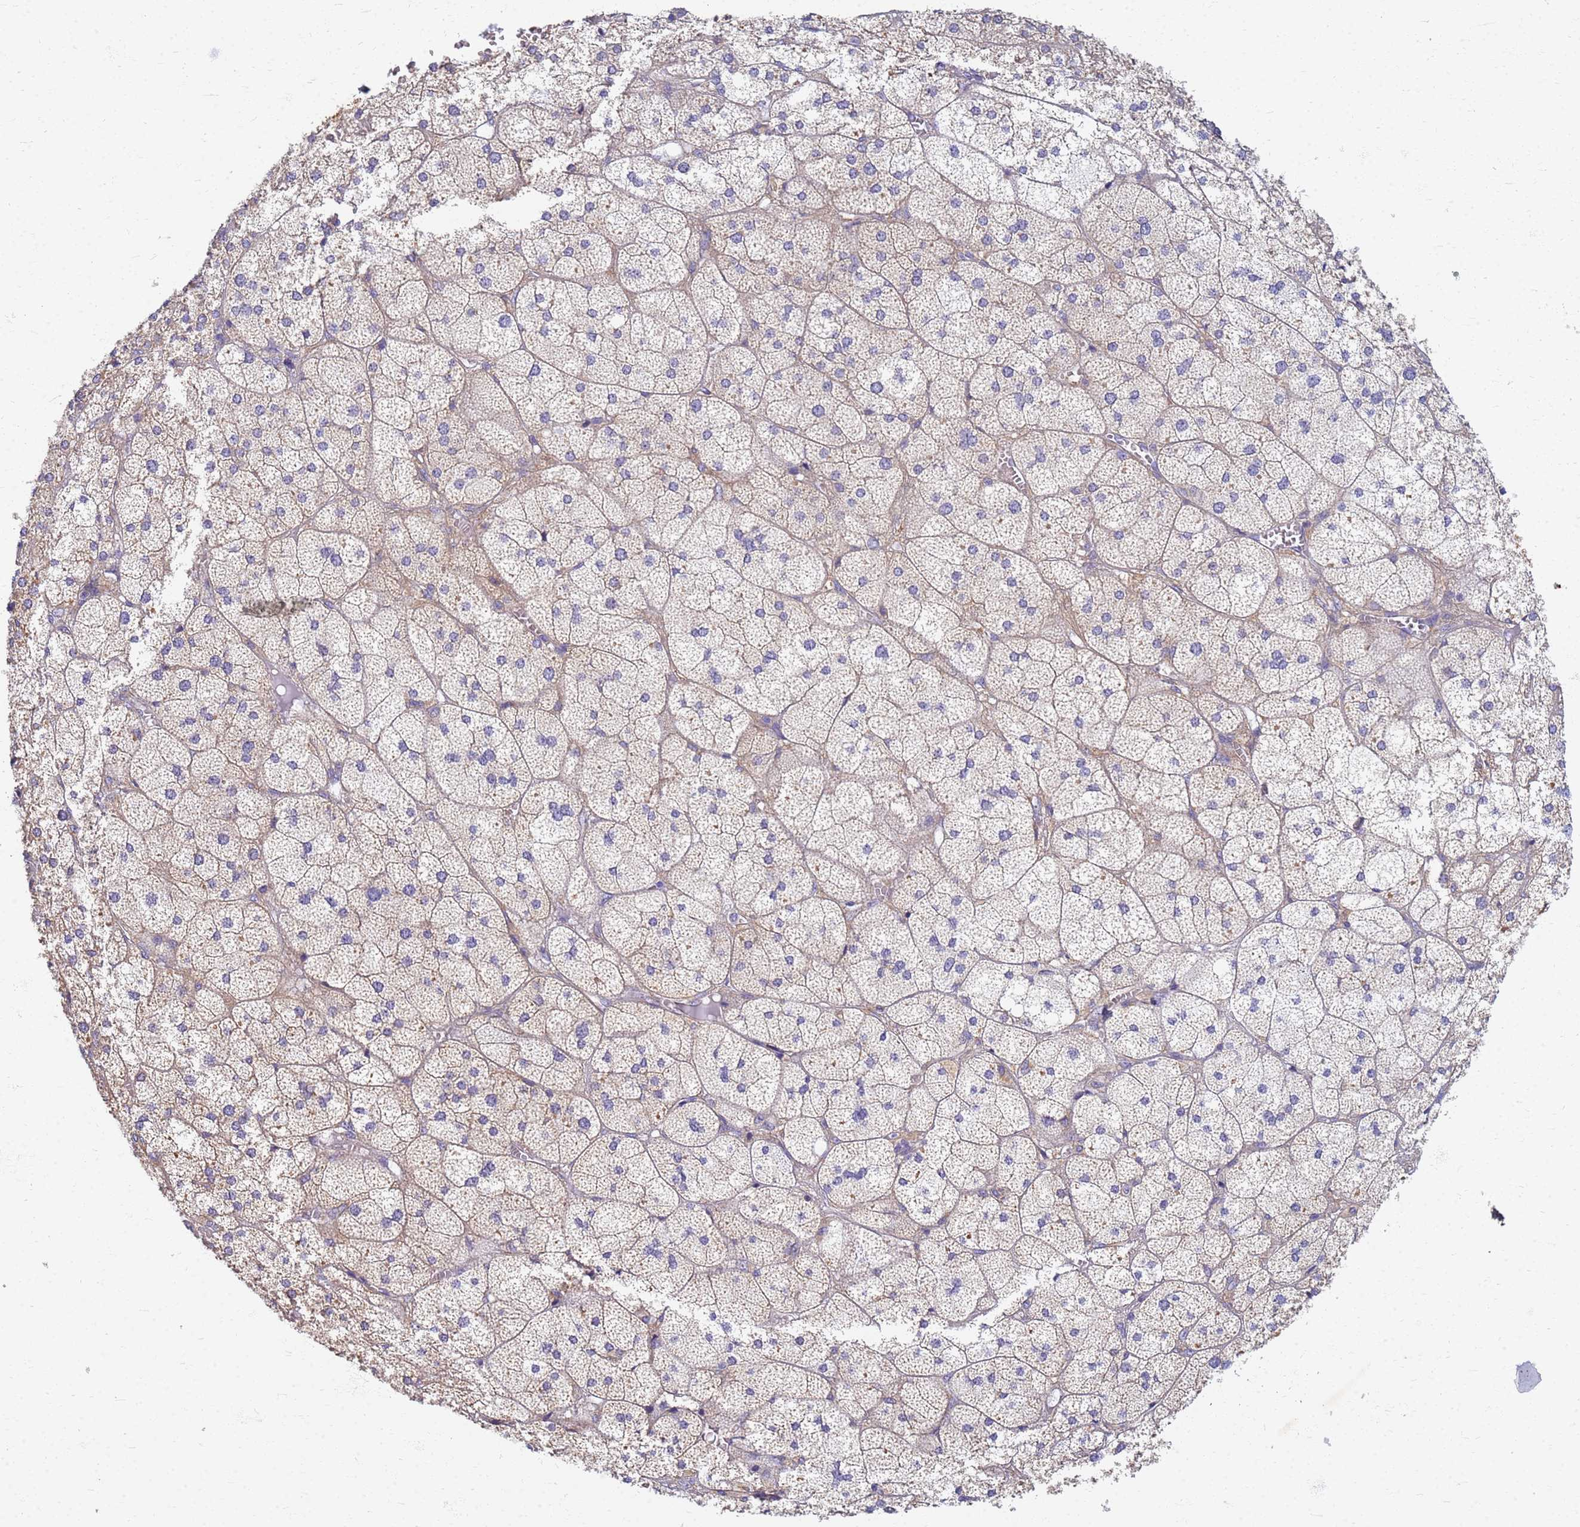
{"staining": {"intensity": "moderate", "quantity": "25%-75%", "location": "cytoplasmic/membranous"}, "tissue": "adrenal gland", "cell_type": "Glandular cells", "image_type": "normal", "snomed": [{"axis": "morphology", "description": "Normal tissue, NOS"}, {"axis": "topography", "description": "Adrenal gland"}], "caption": "DAB immunohistochemical staining of normal adrenal gland shows moderate cytoplasmic/membranous protein expression in about 25%-75% of glandular cells.", "gene": "EEA1", "patient": {"sex": "female", "age": 61}}